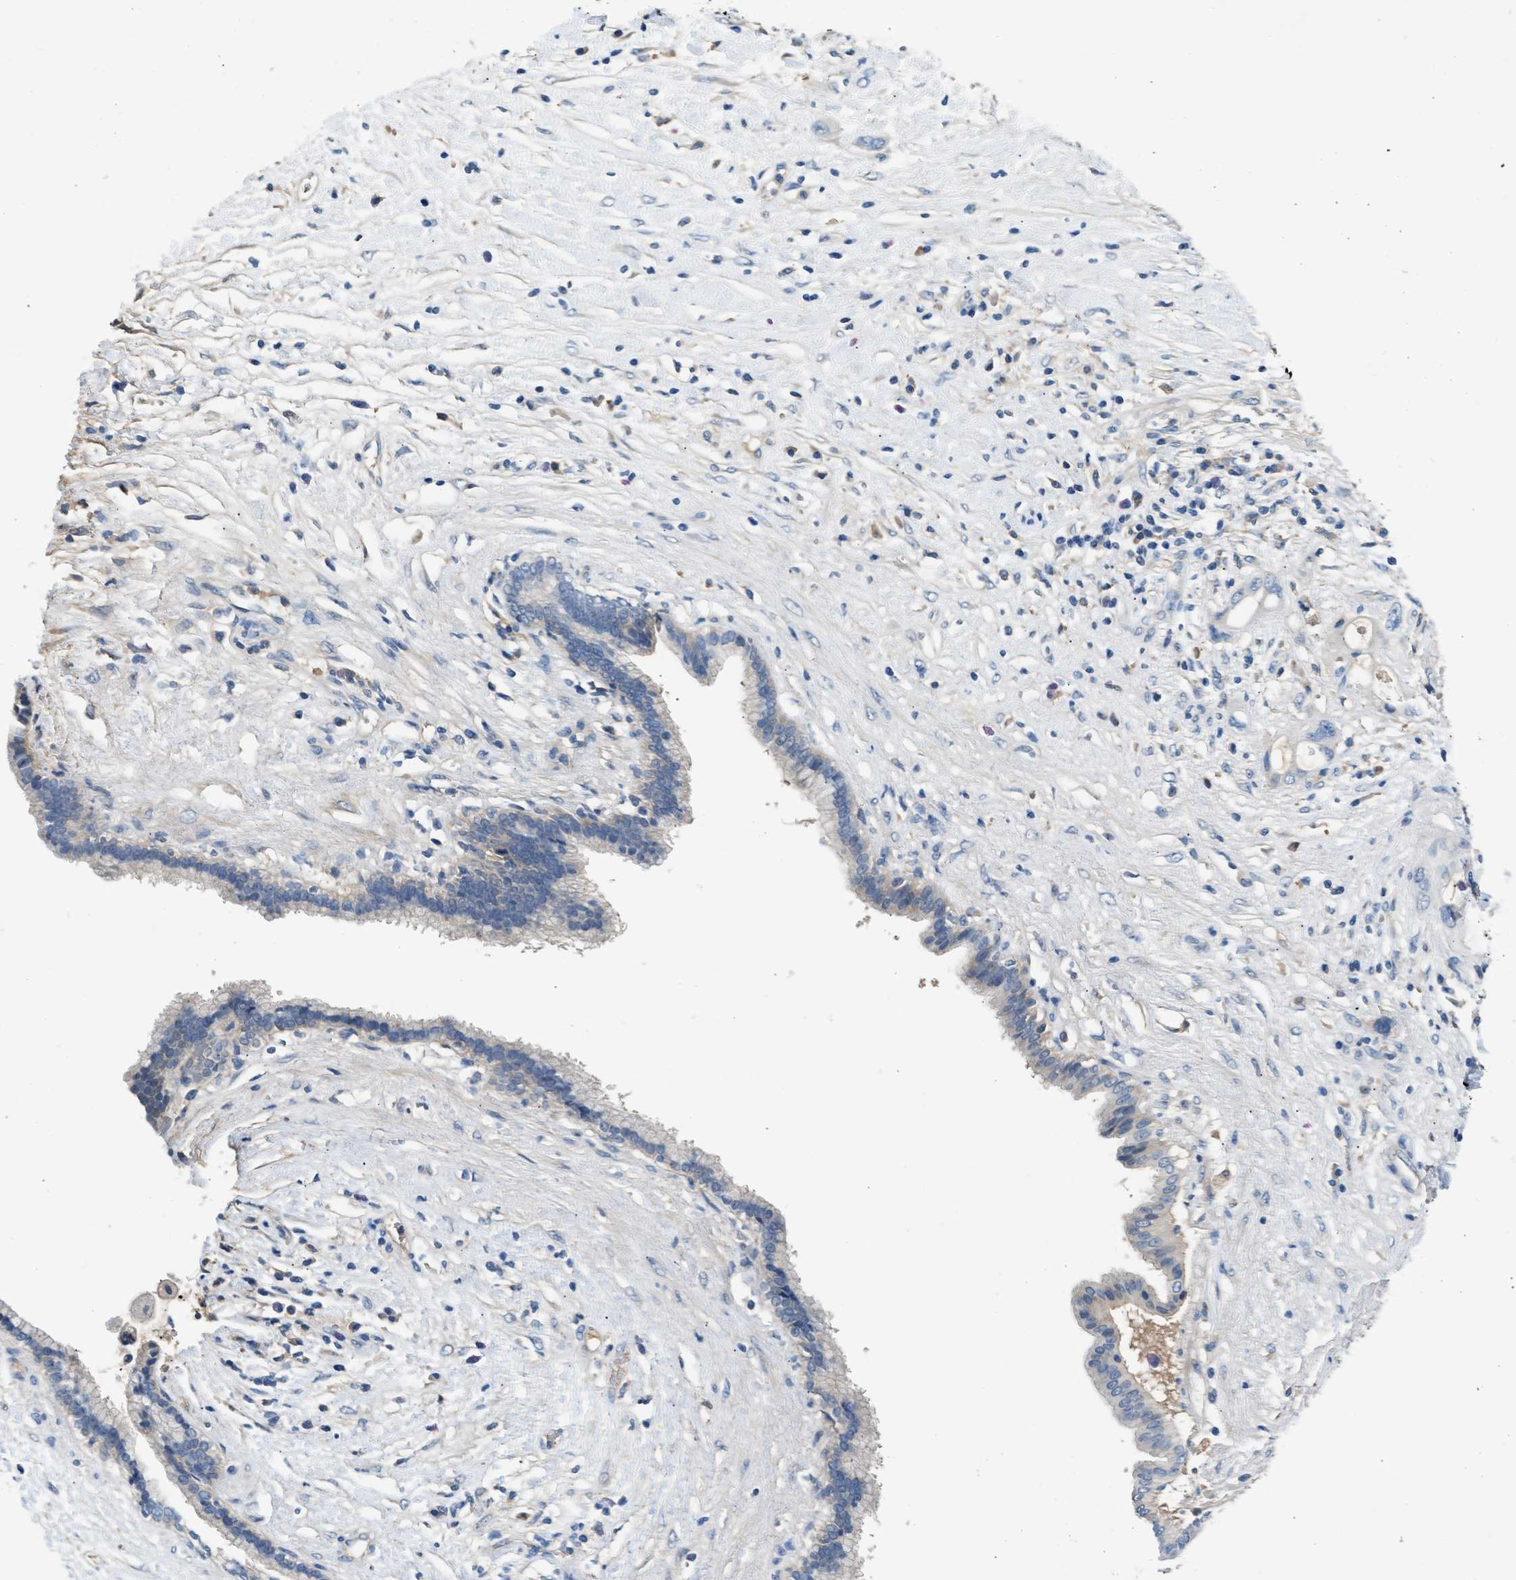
{"staining": {"intensity": "negative", "quantity": "none", "location": "none"}, "tissue": "pancreatic cancer", "cell_type": "Tumor cells", "image_type": "cancer", "snomed": [{"axis": "morphology", "description": "Adenocarcinoma, NOS"}, {"axis": "topography", "description": "Pancreas"}], "caption": "This is an immunohistochemistry micrograph of pancreatic cancer. There is no staining in tumor cells.", "gene": "RWDD2B", "patient": {"sex": "female", "age": 56}}